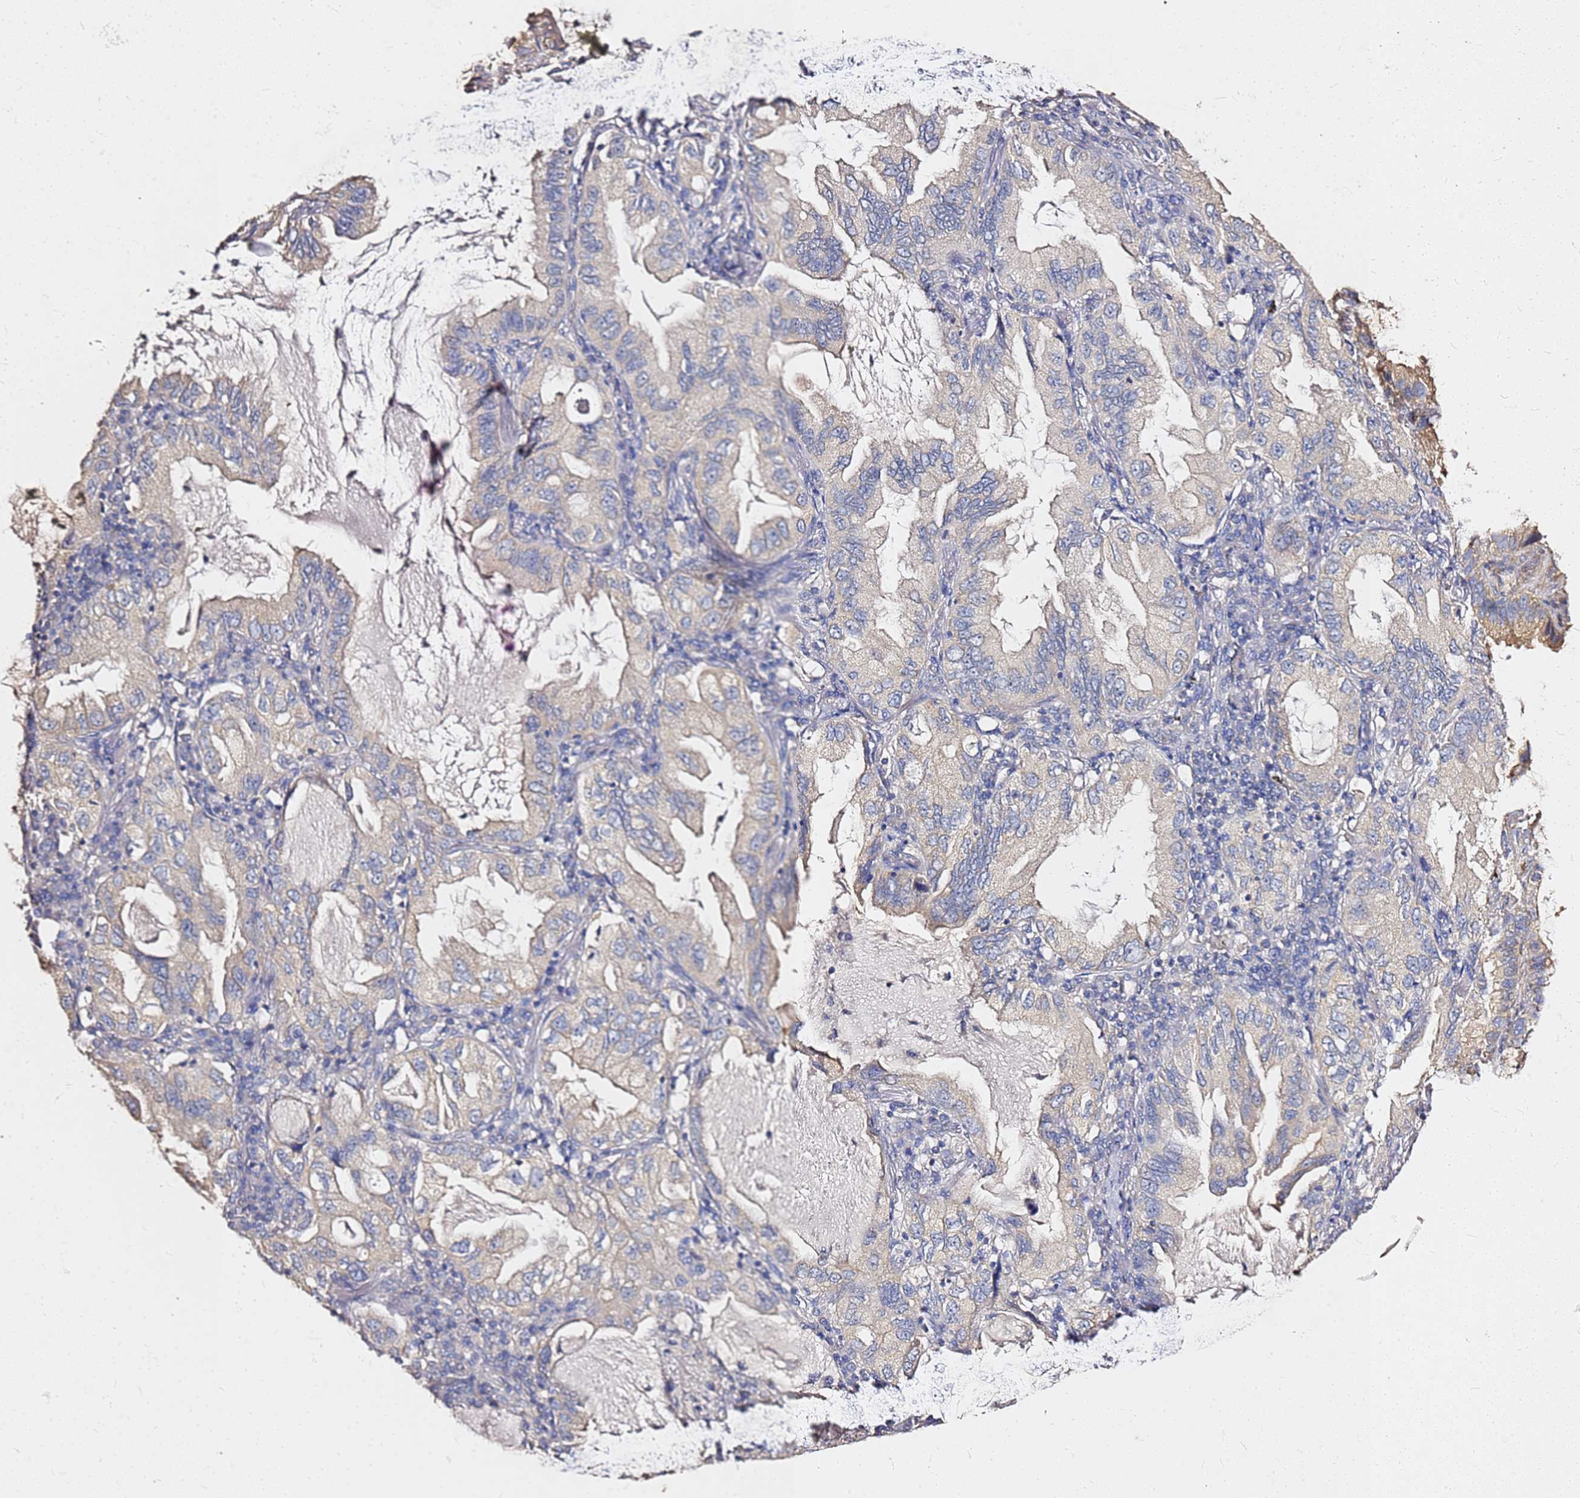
{"staining": {"intensity": "weak", "quantity": "25%-75%", "location": "cytoplasmic/membranous"}, "tissue": "lung cancer", "cell_type": "Tumor cells", "image_type": "cancer", "snomed": [{"axis": "morphology", "description": "Adenocarcinoma, NOS"}, {"axis": "topography", "description": "Lung"}], "caption": "Weak cytoplasmic/membranous positivity is seen in approximately 25%-75% of tumor cells in adenocarcinoma (lung).", "gene": "EXD3", "patient": {"sex": "female", "age": 69}}